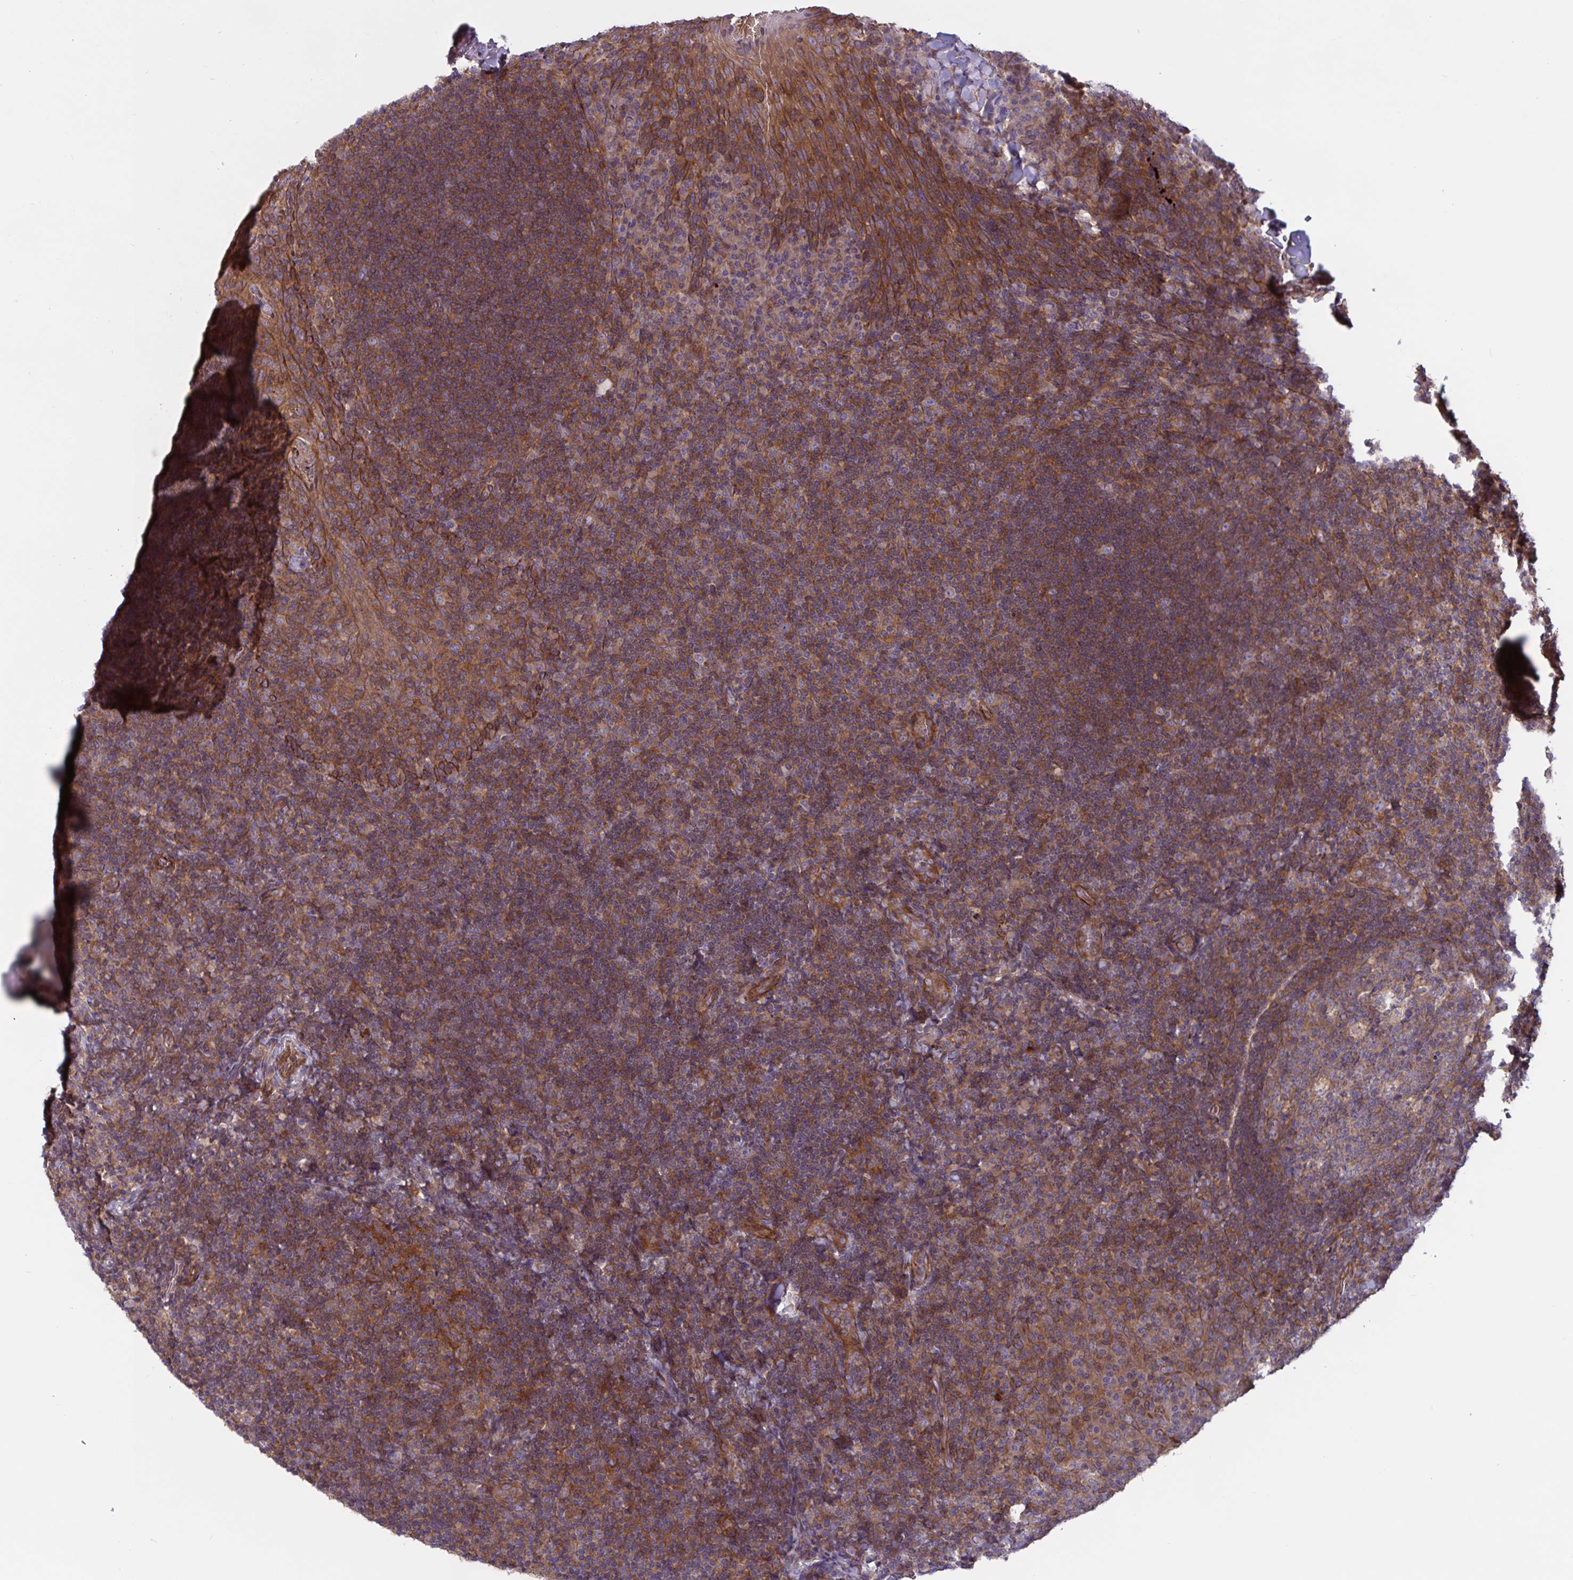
{"staining": {"intensity": "moderate", "quantity": ">75%", "location": "cytoplasmic/membranous"}, "tissue": "tonsil", "cell_type": "Germinal center cells", "image_type": "normal", "snomed": [{"axis": "morphology", "description": "Normal tissue, NOS"}, {"axis": "topography", "description": "Tonsil"}], "caption": "An image showing moderate cytoplasmic/membranous positivity in approximately >75% of germinal center cells in benign tonsil, as visualized by brown immunohistochemical staining.", "gene": "TANK", "patient": {"sex": "male", "age": 17}}